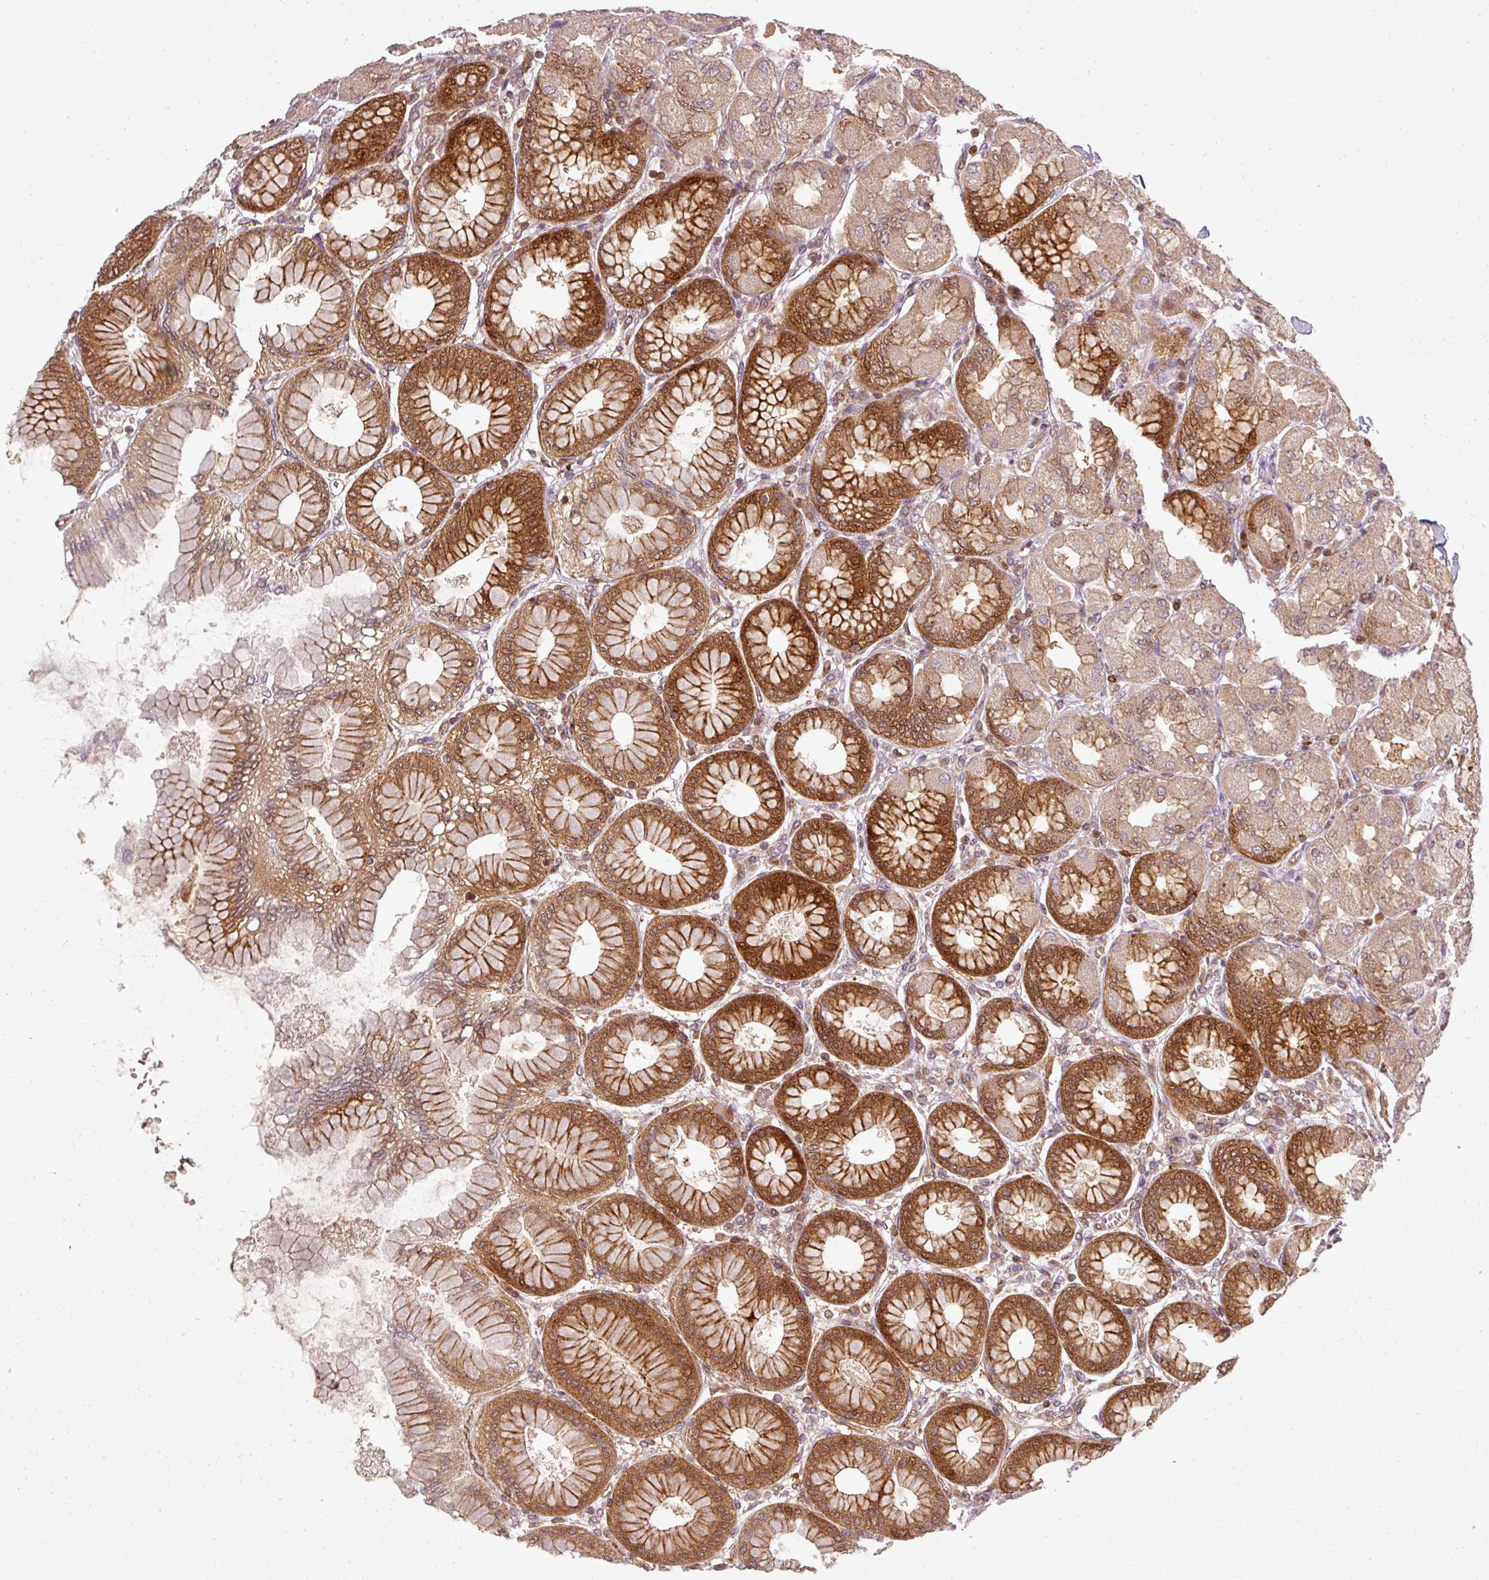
{"staining": {"intensity": "strong", "quantity": "25%-75%", "location": "cytoplasmic/membranous"}, "tissue": "stomach", "cell_type": "Glandular cells", "image_type": "normal", "snomed": [{"axis": "morphology", "description": "Normal tissue, NOS"}, {"axis": "topography", "description": "Stomach, upper"}], "caption": "Protein expression analysis of benign stomach displays strong cytoplasmic/membranous expression in approximately 25%-75% of glandular cells.", "gene": "CLIC1", "patient": {"sex": "female", "age": 56}}